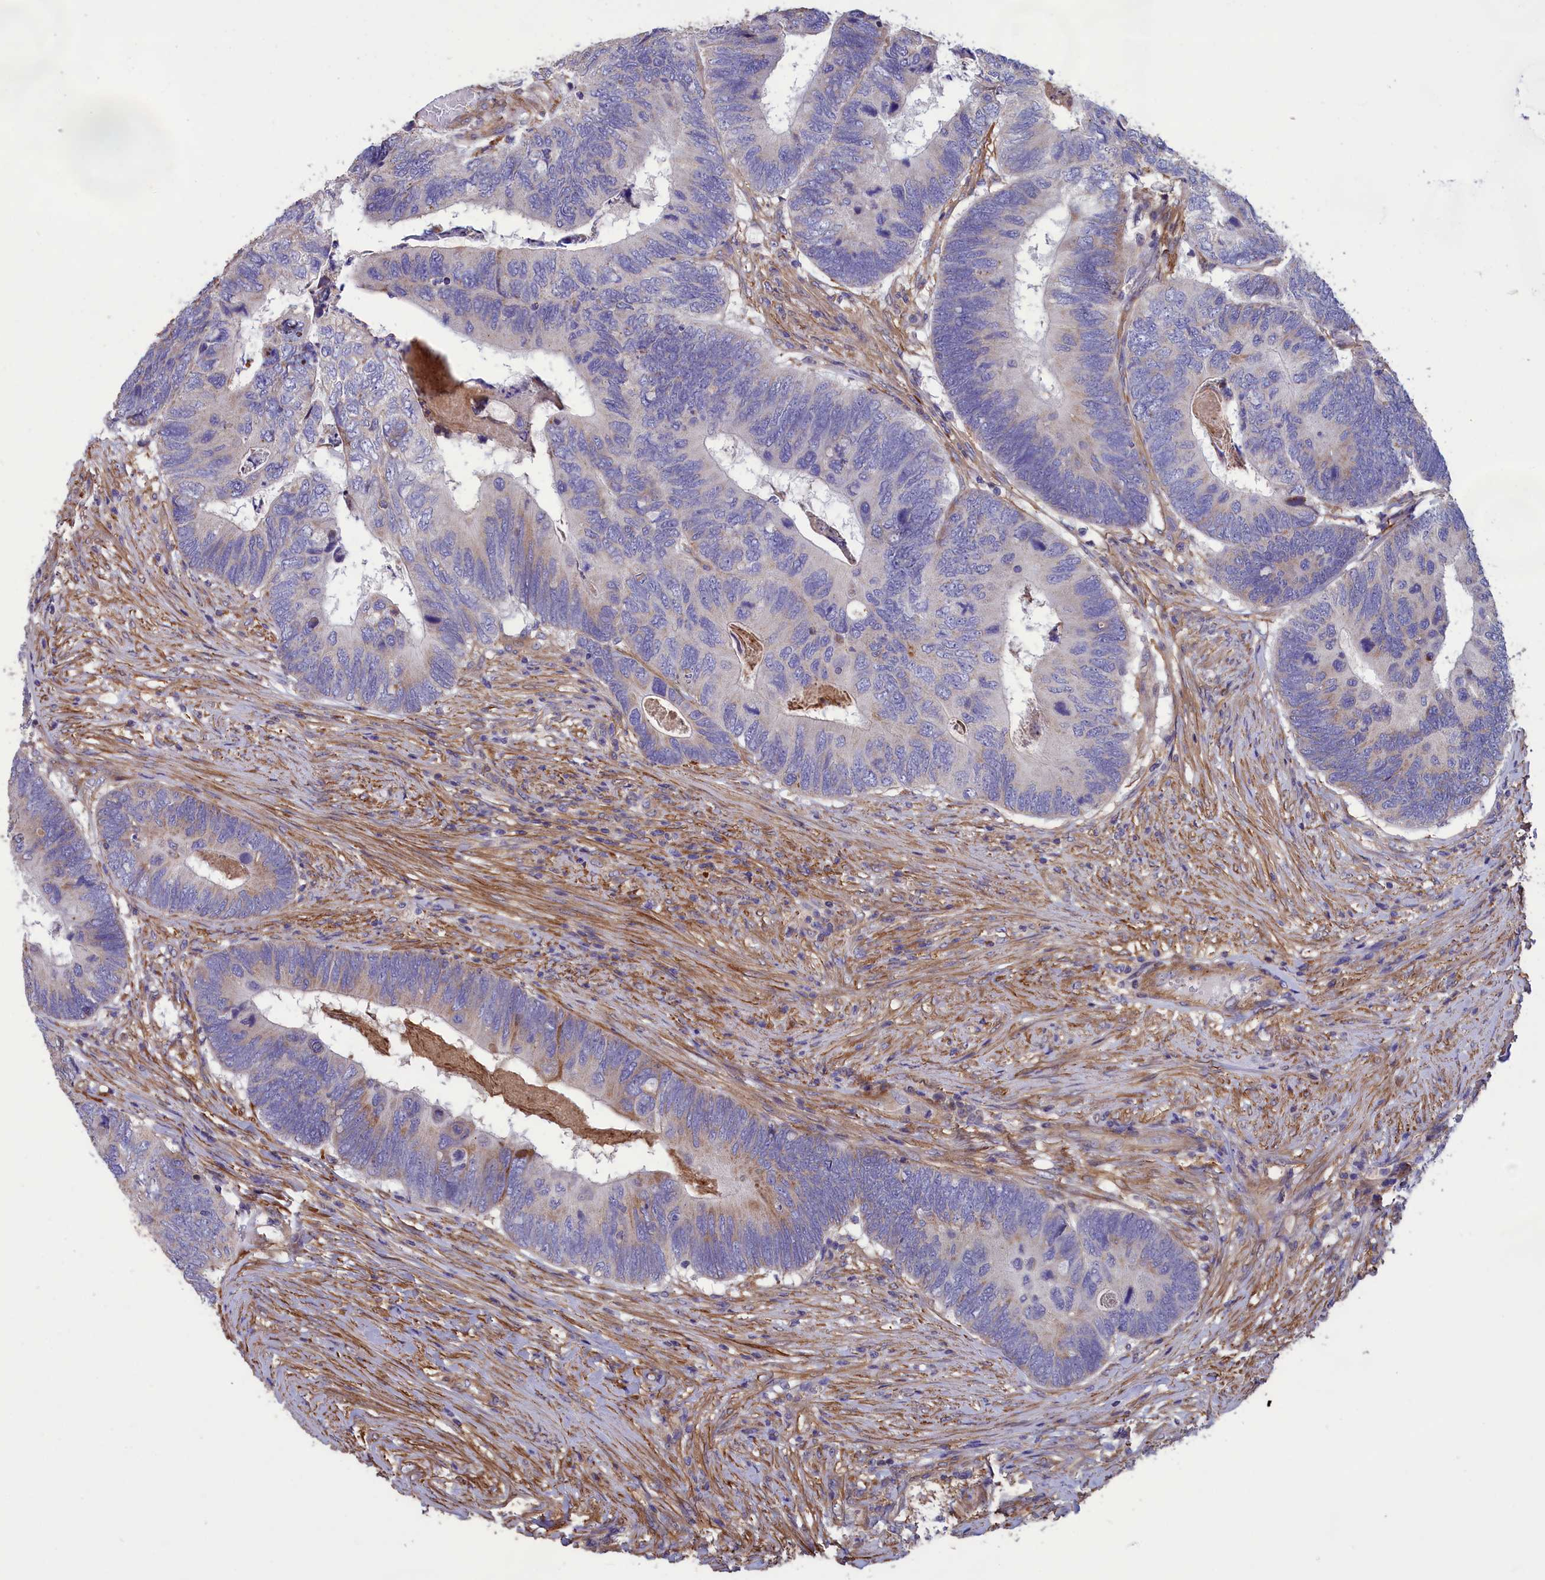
{"staining": {"intensity": "weak", "quantity": "<25%", "location": "cytoplasmic/membranous"}, "tissue": "colorectal cancer", "cell_type": "Tumor cells", "image_type": "cancer", "snomed": [{"axis": "morphology", "description": "Adenocarcinoma, NOS"}, {"axis": "topography", "description": "Colon"}], "caption": "The histopathology image demonstrates no significant positivity in tumor cells of colorectal adenocarcinoma.", "gene": "AMDHD2", "patient": {"sex": "female", "age": 67}}